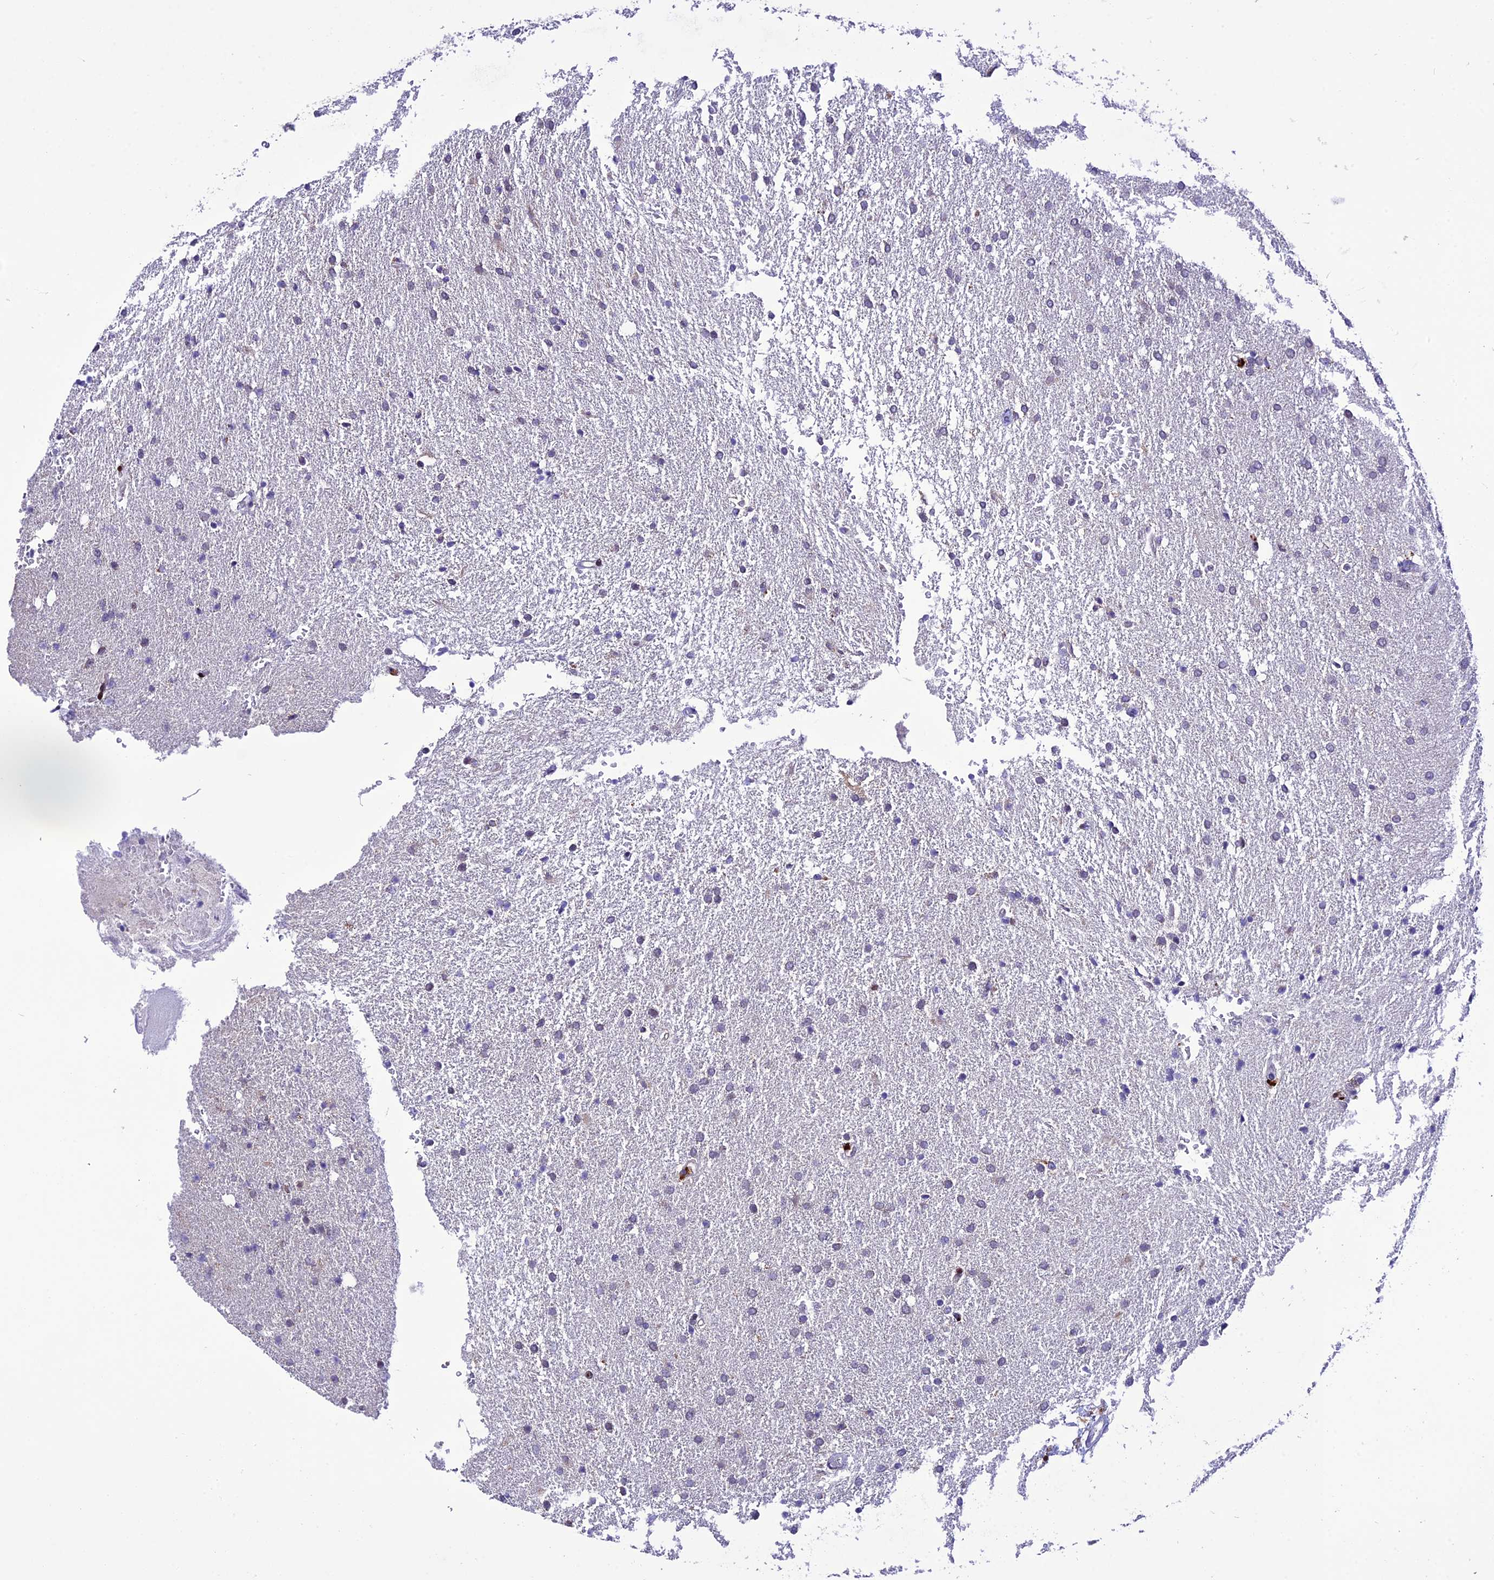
{"staining": {"intensity": "negative", "quantity": "none", "location": "none"}, "tissue": "glioma", "cell_type": "Tumor cells", "image_type": "cancer", "snomed": [{"axis": "morphology", "description": "Glioma, malignant, High grade"}, {"axis": "topography", "description": "Brain"}], "caption": "Human glioma stained for a protein using IHC exhibits no staining in tumor cells.", "gene": "HIC1", "patient": {"sex": "male", "age": 72}}